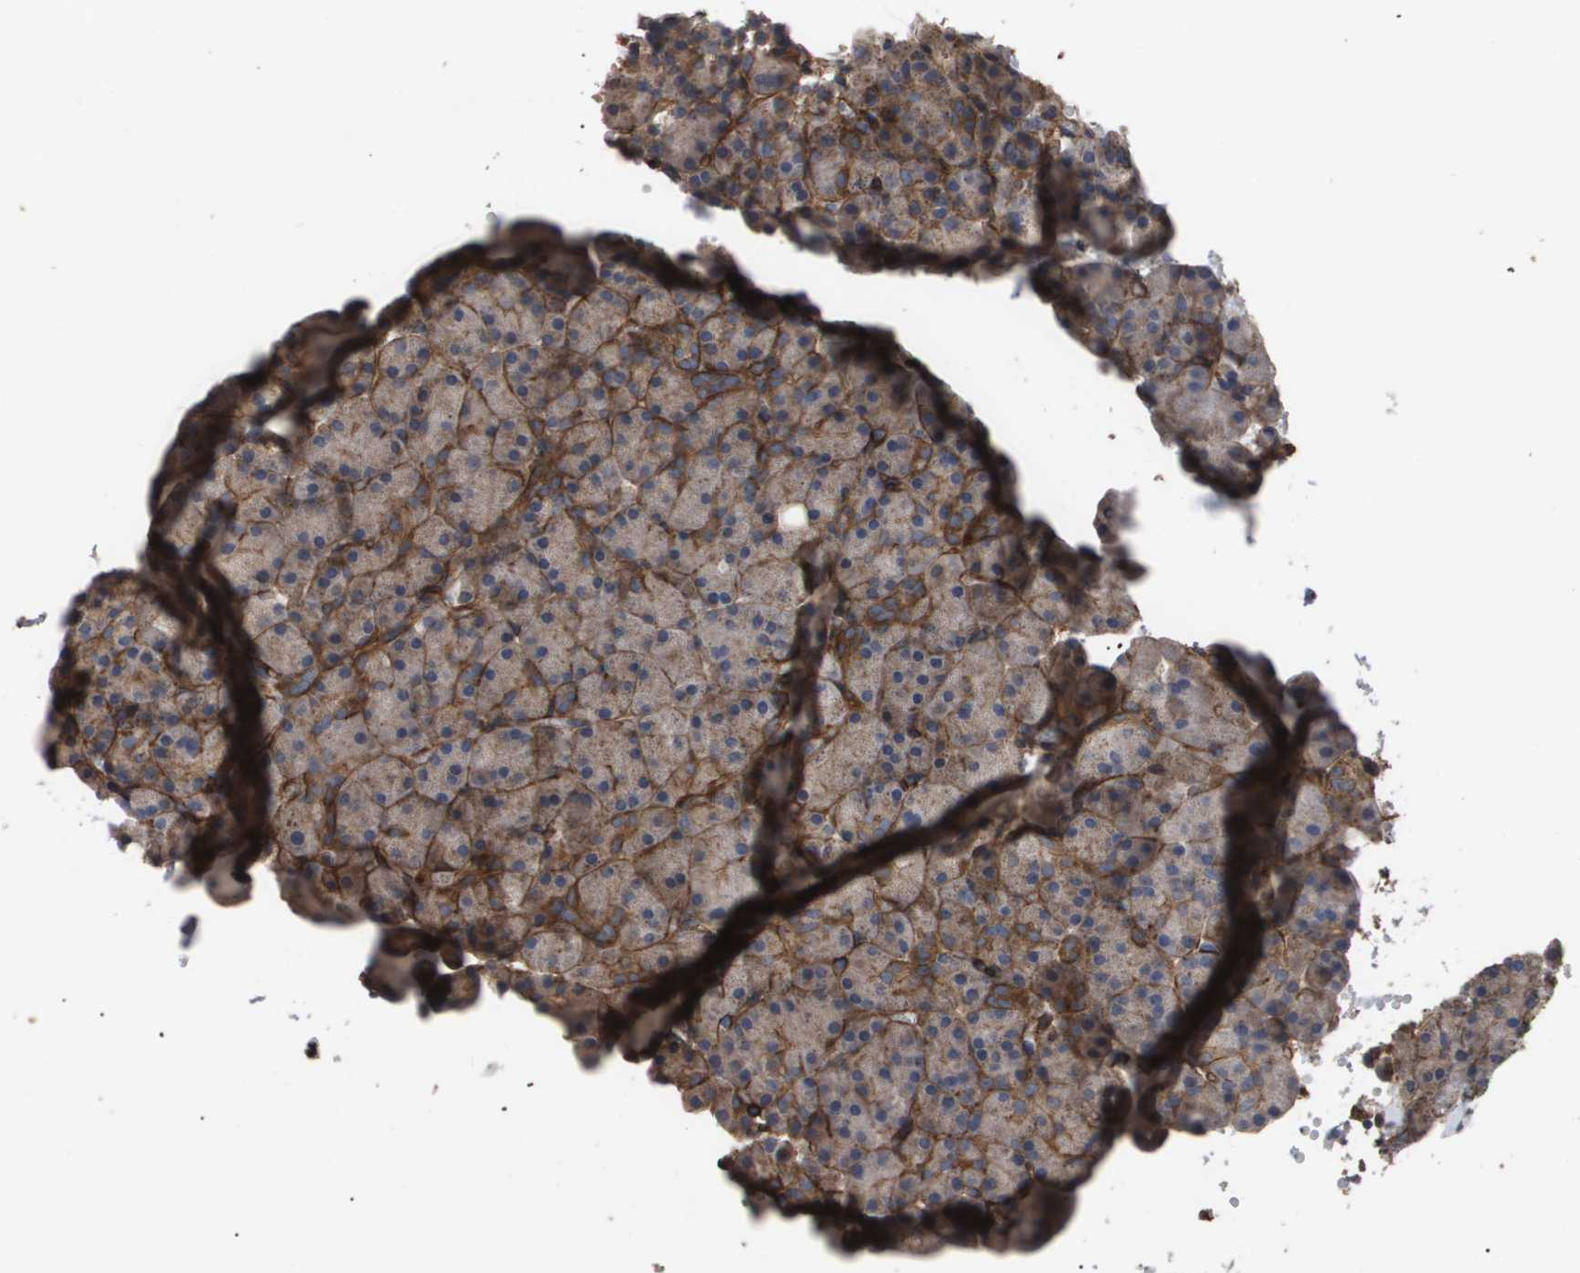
{"staining": {"intensity": "moderate", "quantity": ">75%", "location": "cytoplasmic/membranous"}, "tissue": "pancreas", "cell_type": "Exocrine glandular cells", "image_type": "normal", "snomed": [{"axis": "morphology", "description": "Normal tissue, NOS"}, {"axis": "topography", "description": "Pancreas"}], "caption": "Pancreas stained with DAB (3,3'-diaminobenzidine) immunohistochemistry shows medium levels of moderate cytoplasmic/membranous positivity in approximately >75% of exocrine glandular cells.", "gene": "TNS1", "patient": {"sex": "female", "age": 35}}